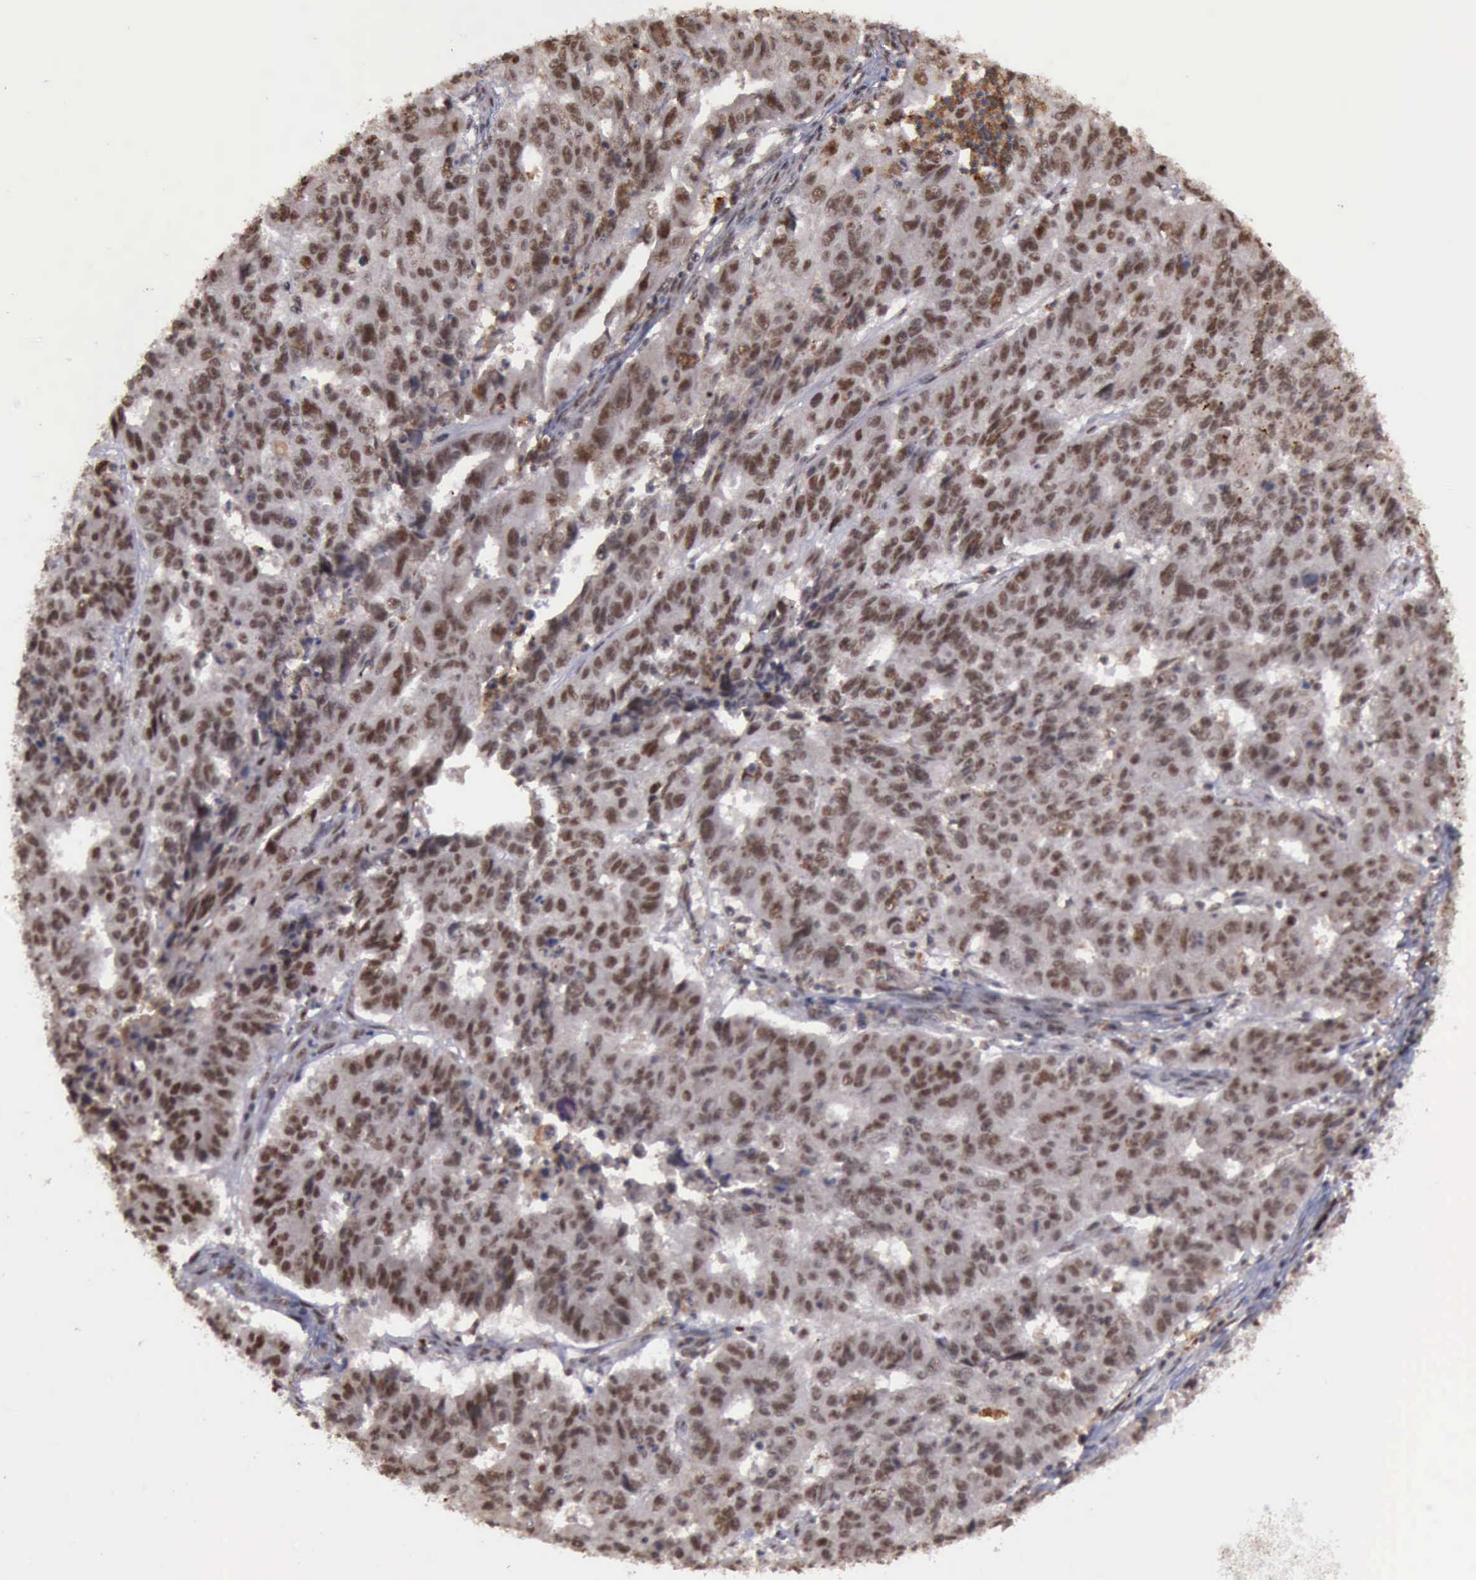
{"staining": {"intensity": "moderate", "quantity": ">75%", "location": "cytoplasmic/membranous,nuclear"}, "tissue": "endometrial cancer", "cell_type": "Tumor cells", "image_type": "cancer", "snomed": [{"axis": "morphology", "description": "Adenocarcinoma, NOS"}, {"axis": "topography", "description": "Endometrium"}], "caption": "Brown immunohistochemical staining in human endometrial adenocarcinoma shows moderate cytoplasmic/membranous and nuclear staining in approximately >75% of tumor cells. (brown staining indicates protein expression, while blue staining denotes nuclei).", "gene": "TRMT2A", "patient": {"sex": "female", "age": 42}}